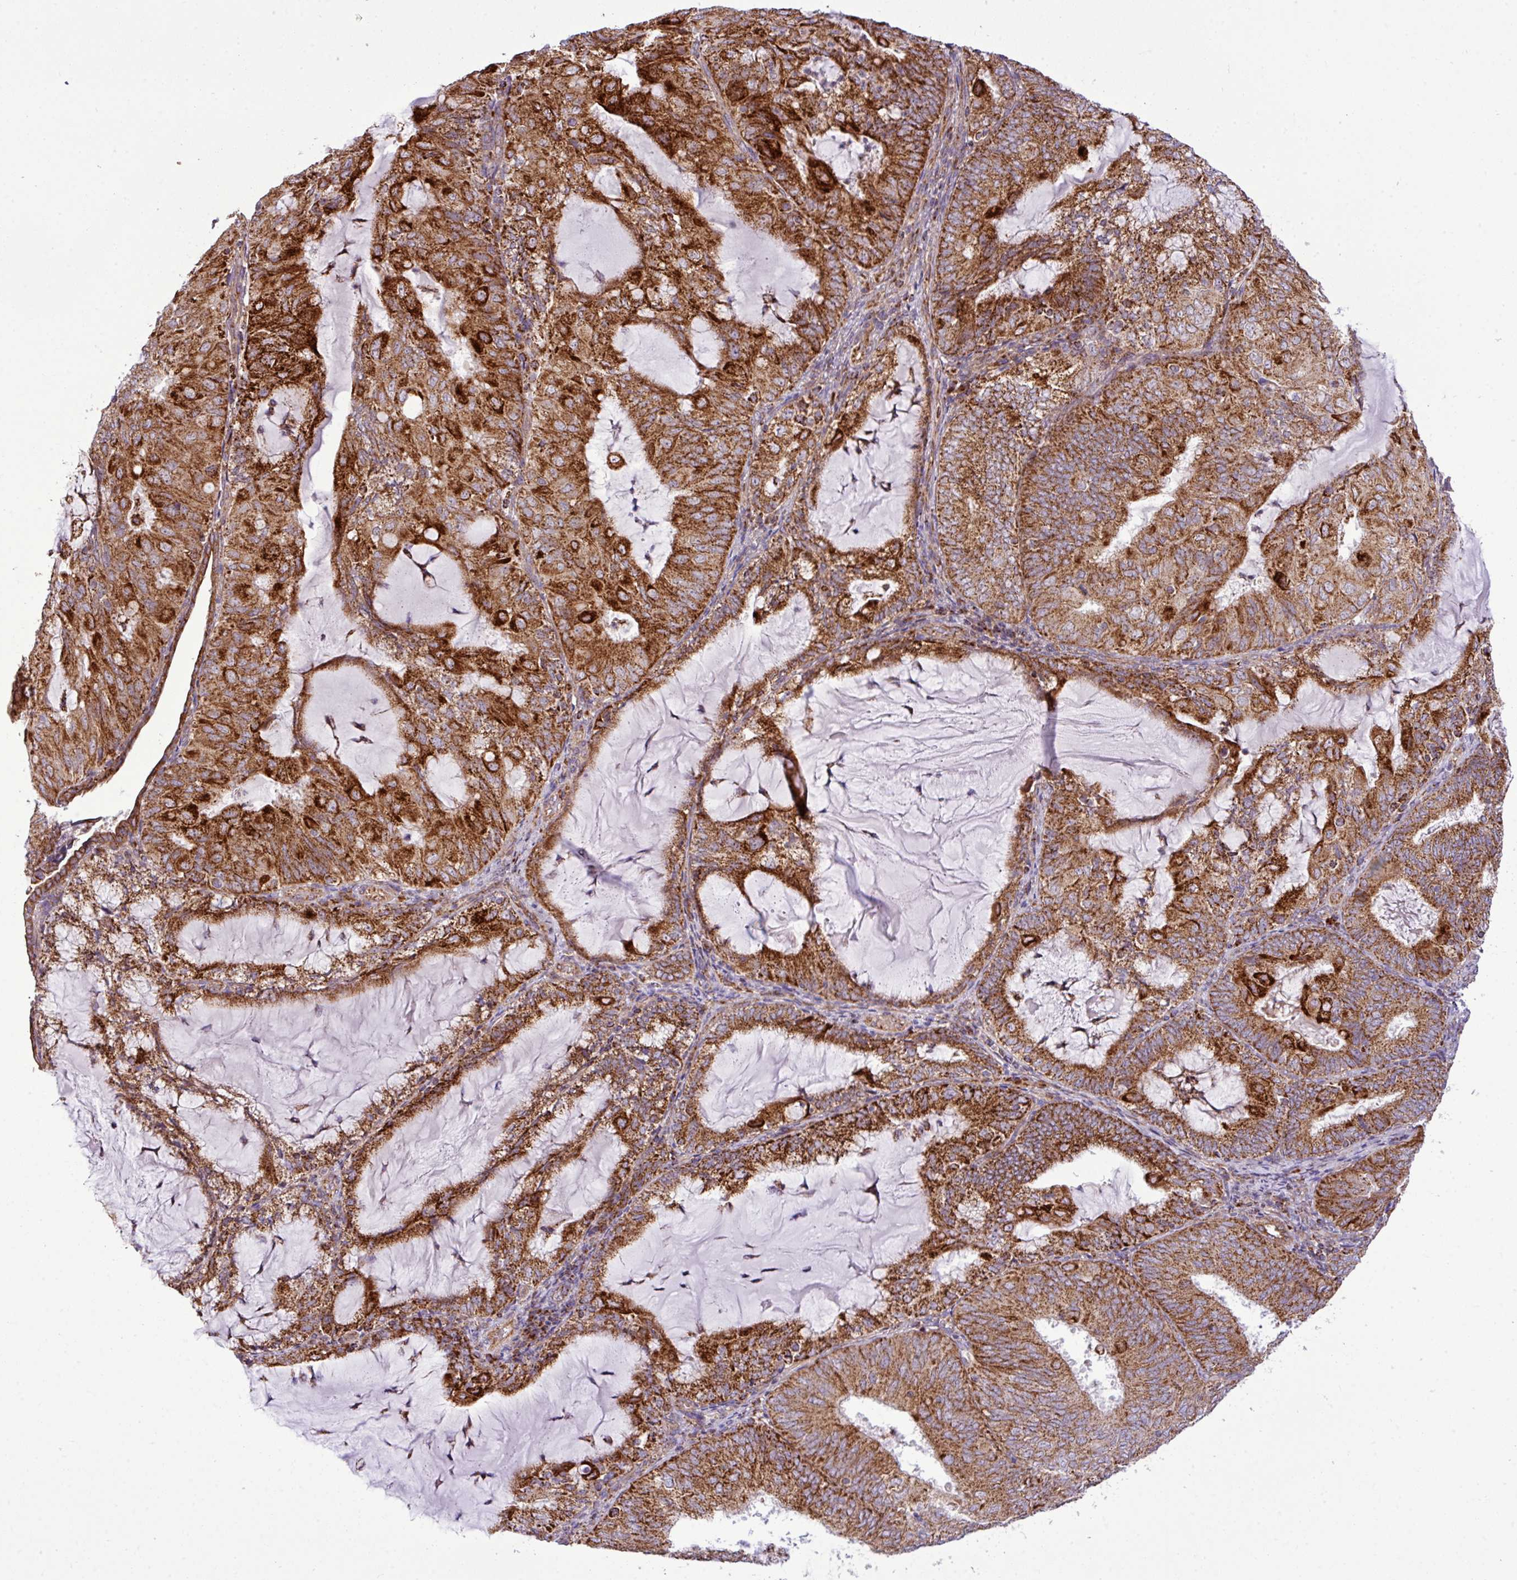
{"staining": {"intensity": "strong", "quantity": ">75%", "location": "cytoplasmic/membranous"}, "tissue": "endometrial cancer", "cell_type": "Tumor cells", "image_type": "cancer", "snomed": [{"axis": "morphology", "description": "Adenocarcinoma, NOS"}, {"axis": "topography", "description": "Endometrium"}], "caption": "Adenocarcinoma (endometrial) tissue demonstrates strong cytoplasmic/membranous staining in about >75% of tumor cells", "gene": "ZNF569", "patient": {"sex": "female", "age": 81}}